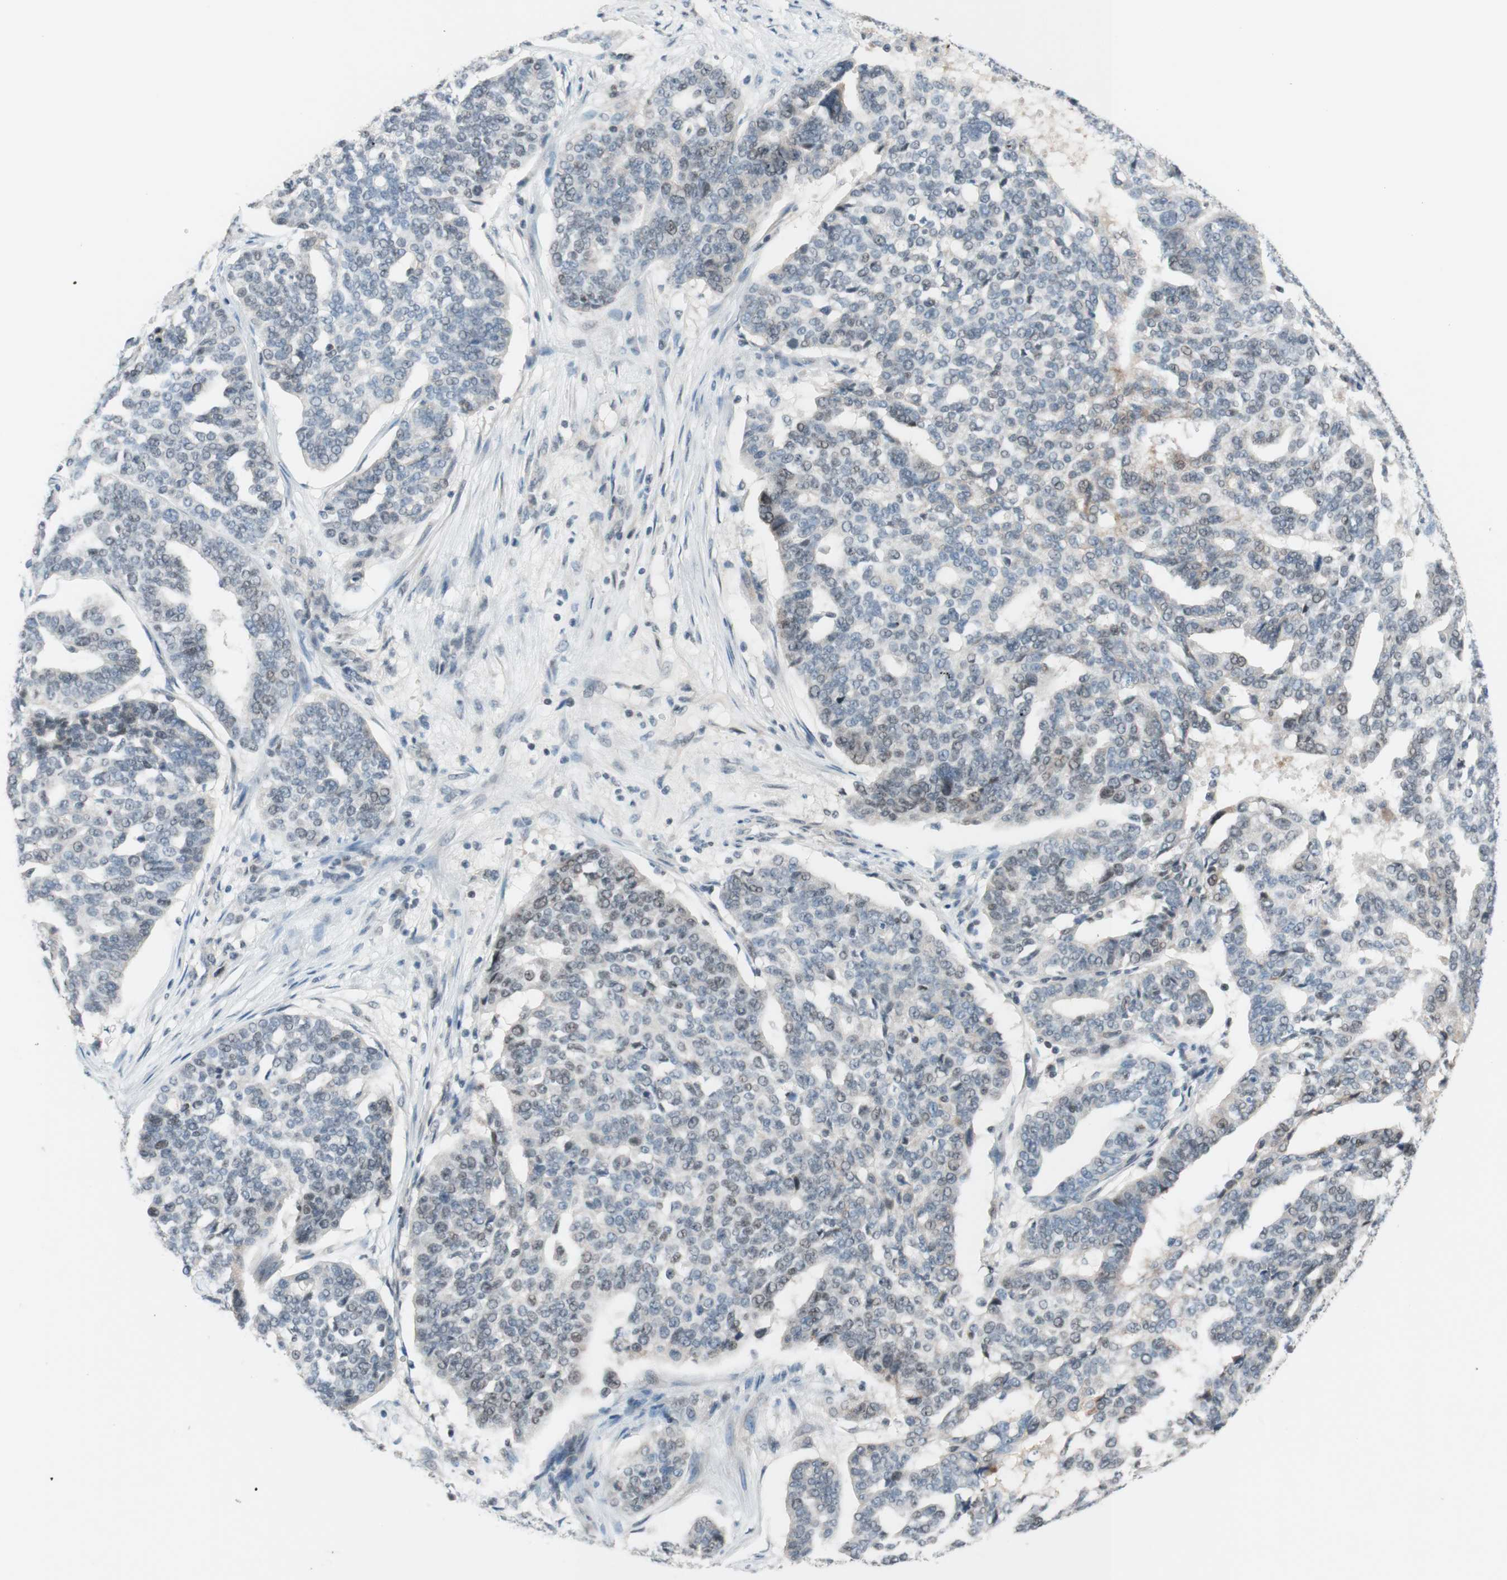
{"staining": {"intensity": "weak", "quantity": "<25%", "location": "nuclear"}, "tissue": "ovarian cancer", "cell_type": "Tumor cells", "image_type": "cancer", "snomed": [{"axis": "morphology", "description": "Cystadenocarcinoma, serous, NOS"}, {"axis": "topography", "description": "Ovary"}], "caption": "An image of ovarian serous cystadenocarcinoma stained for a protein demonstrates no brown staining in tumor cells.", "gene": "JPH1", "patient": {"sex": "female", "age": 59}}